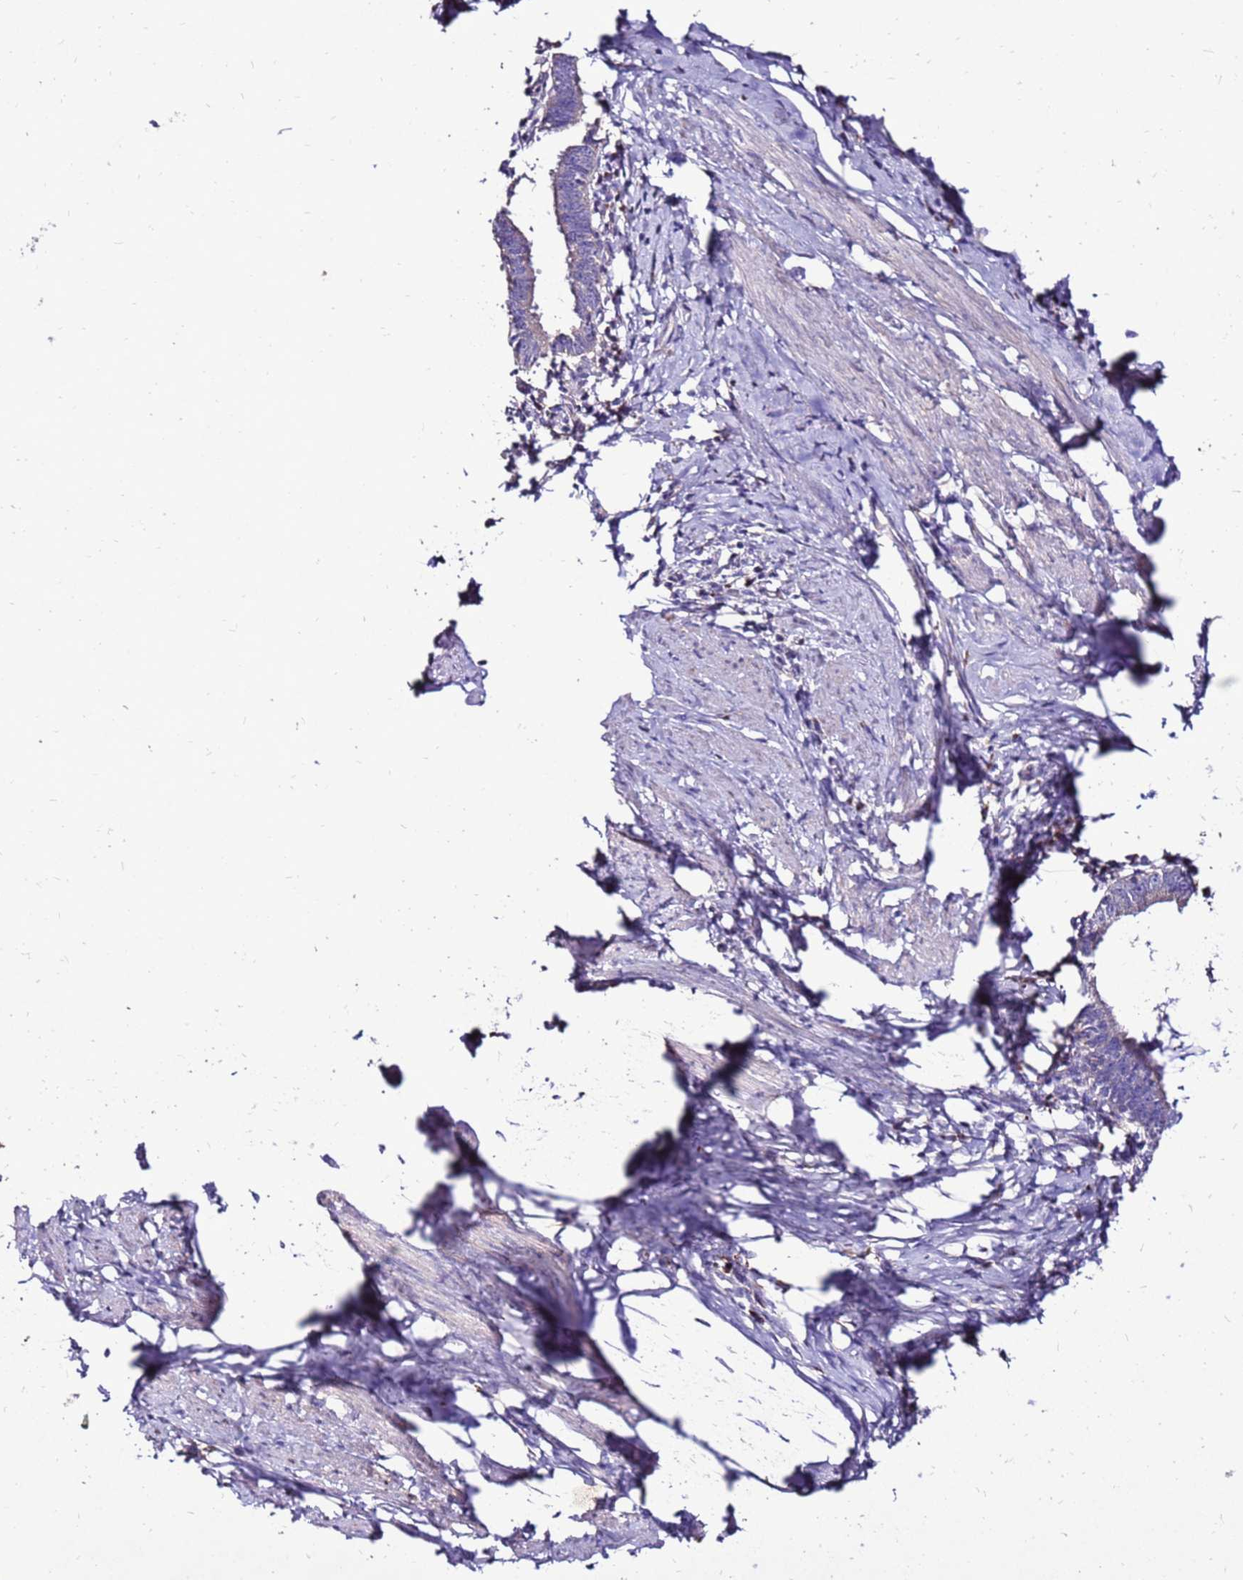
{"staining": {"intensity": "negative", "quantity": "none", "location": "none"}, "tissue": "cervical cancer", "cell_type": "Tumor cells", "image_type": "cancer", "snomed": [{"axis": "morphology", "description": "Adenocarcinoma, NOS"}, {"axis": "topography", "description": "Cervix"}], "caption": "Tumor cells are negative for protein expression in human adenocarcinoma (cervical).", "gene": "TMEM106C", "patient": {"sex": "female", "age": 36}}